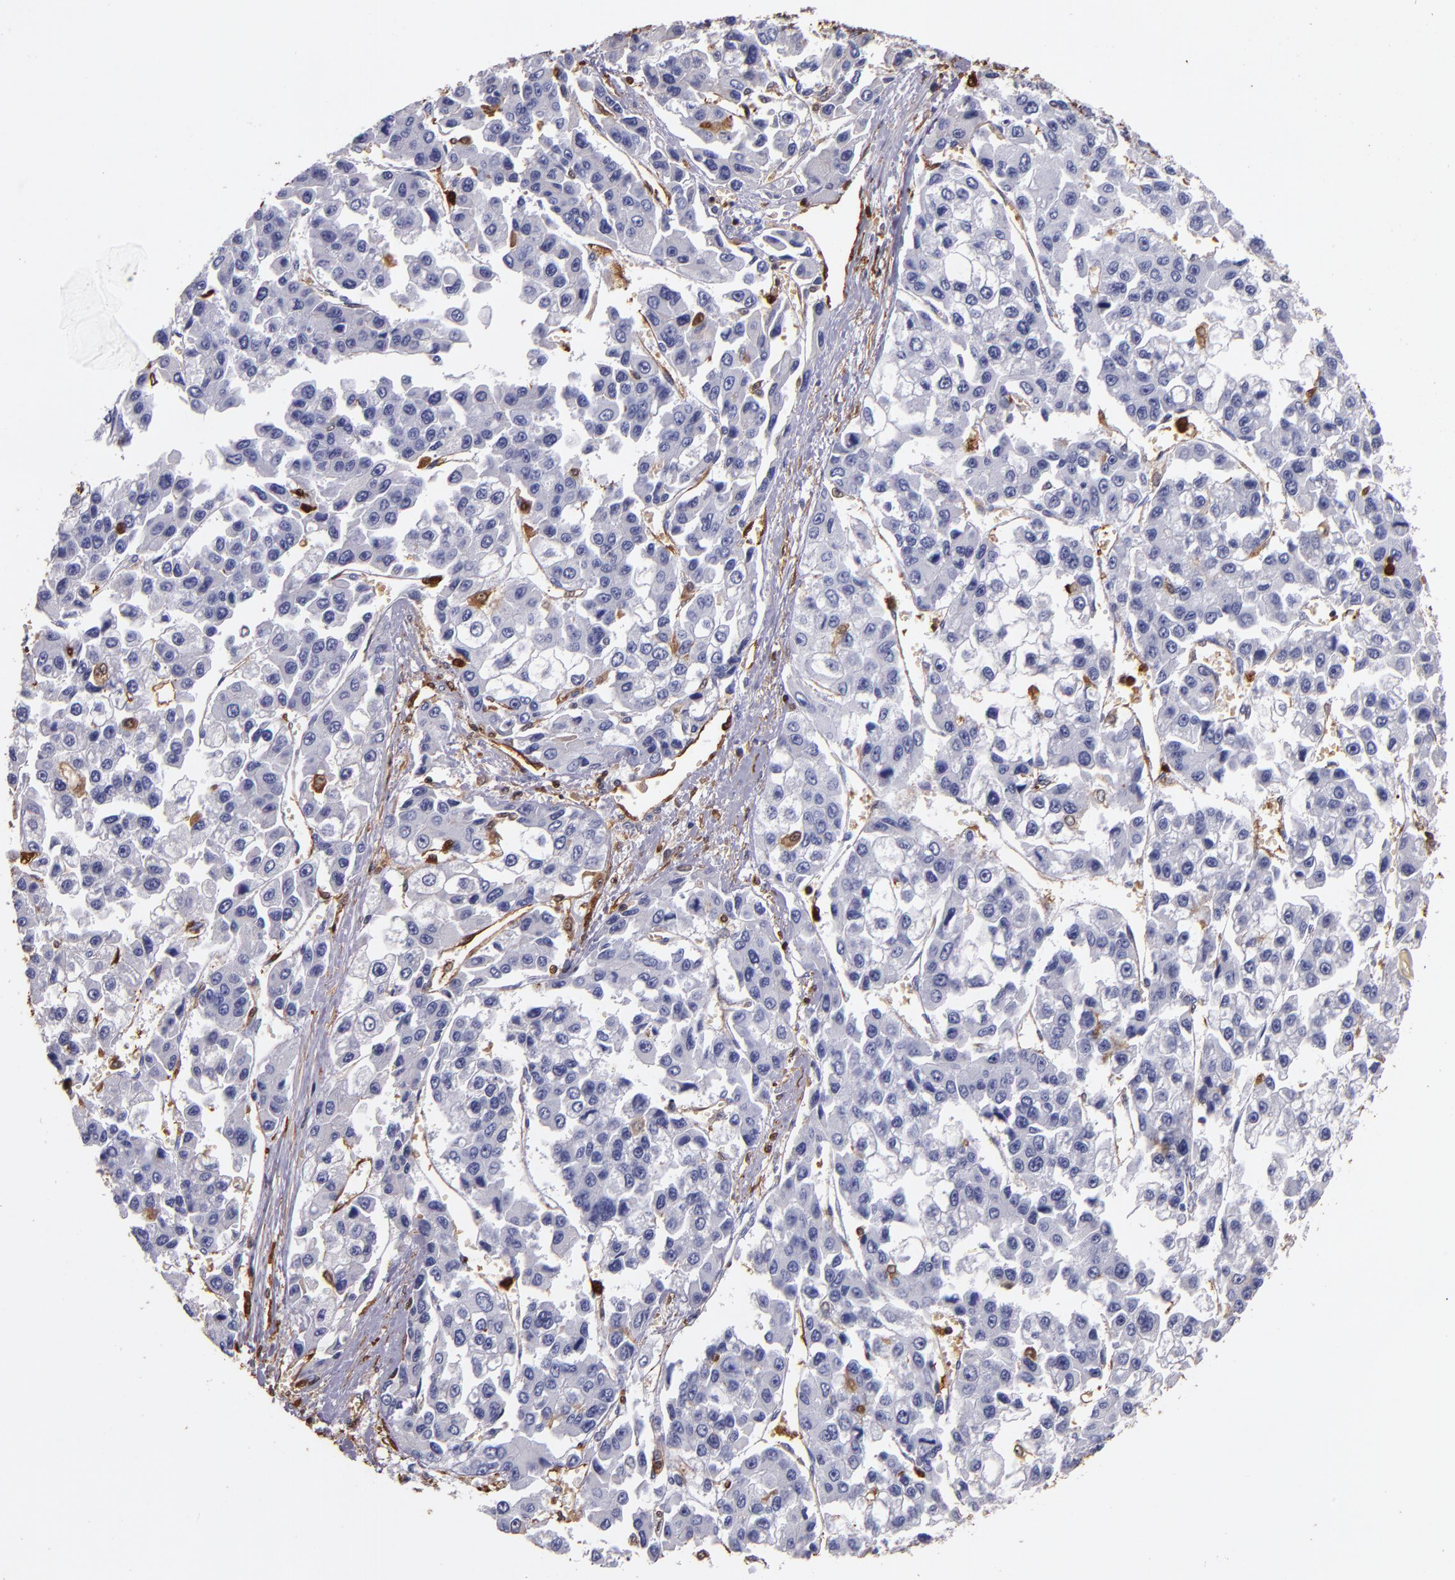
{"staining": {"intensity": "negative", "quantity": "none", "location": "none"}, "tissue": "liver cancer", "cell_type": "Tumor cells", "image_type": "cancer", "snomed": [{"axis": "morphology", "description": "Carcinoma, Hepatocellular, NOS"}, {"axis": "topography", "description": "Liver"}], "caption": "The IHC micrograph has no significant staining in tumor cells of liver cancer tissue.", "gene": "S100A6", "patient": {"sex": "female", "age": 66}}